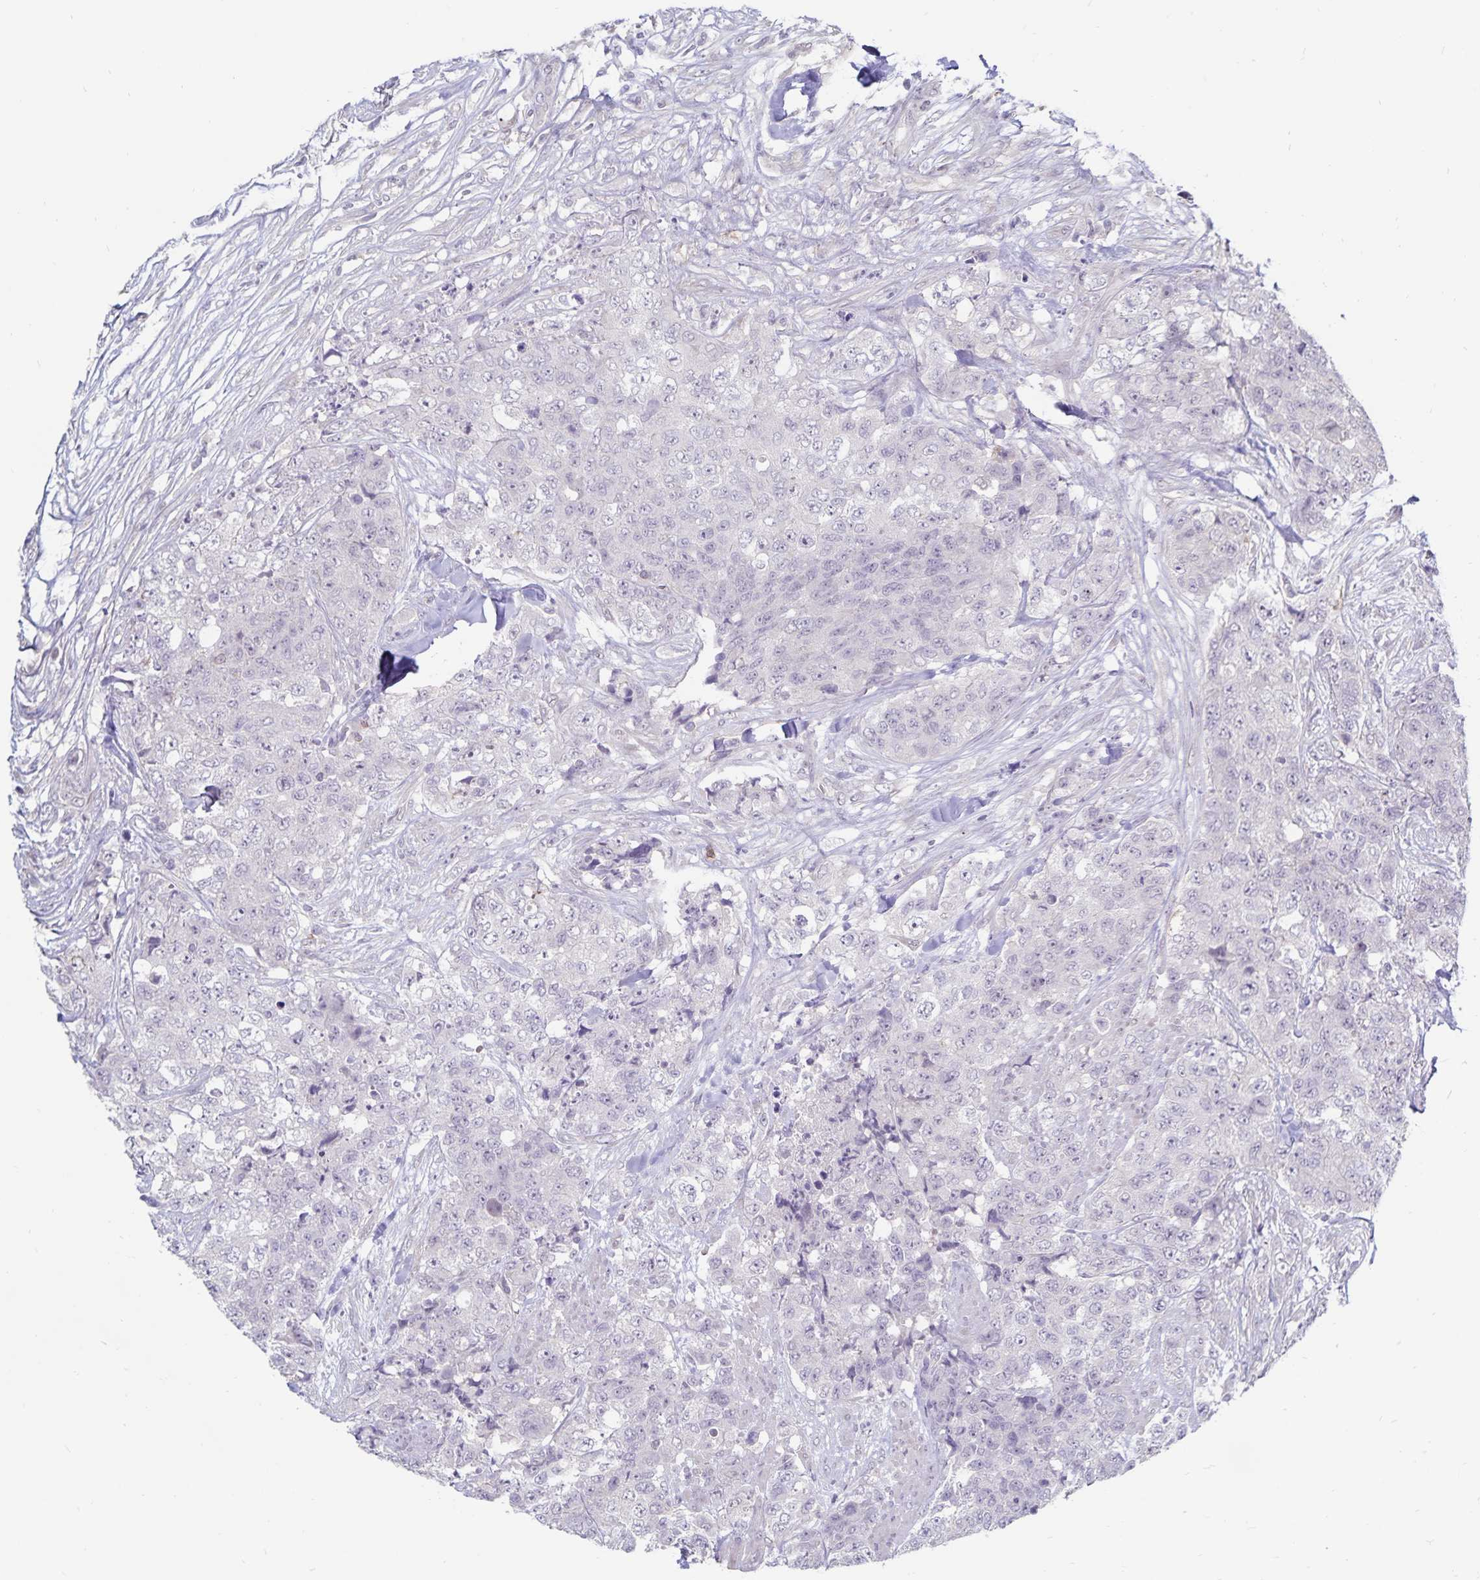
{"staining": {"intensity": "negative", "quantity": "none", "location": "none"}, "tissue": "urothelial cancer", "cell_type": "Tumor cells", "image_type": "cancer", "snomed": [{"axis": "morphology", "description": "Urothelial carcinoma, High grade"}, {"axis": "topography", "description": "Urinary bladder"}], "caption": "This is an immunohistochemistry image of human urothelial cancer. There is no staining in tumor cells.", "gene": "CDKN2B", "patient": {"sex": "female", "age": 78}}